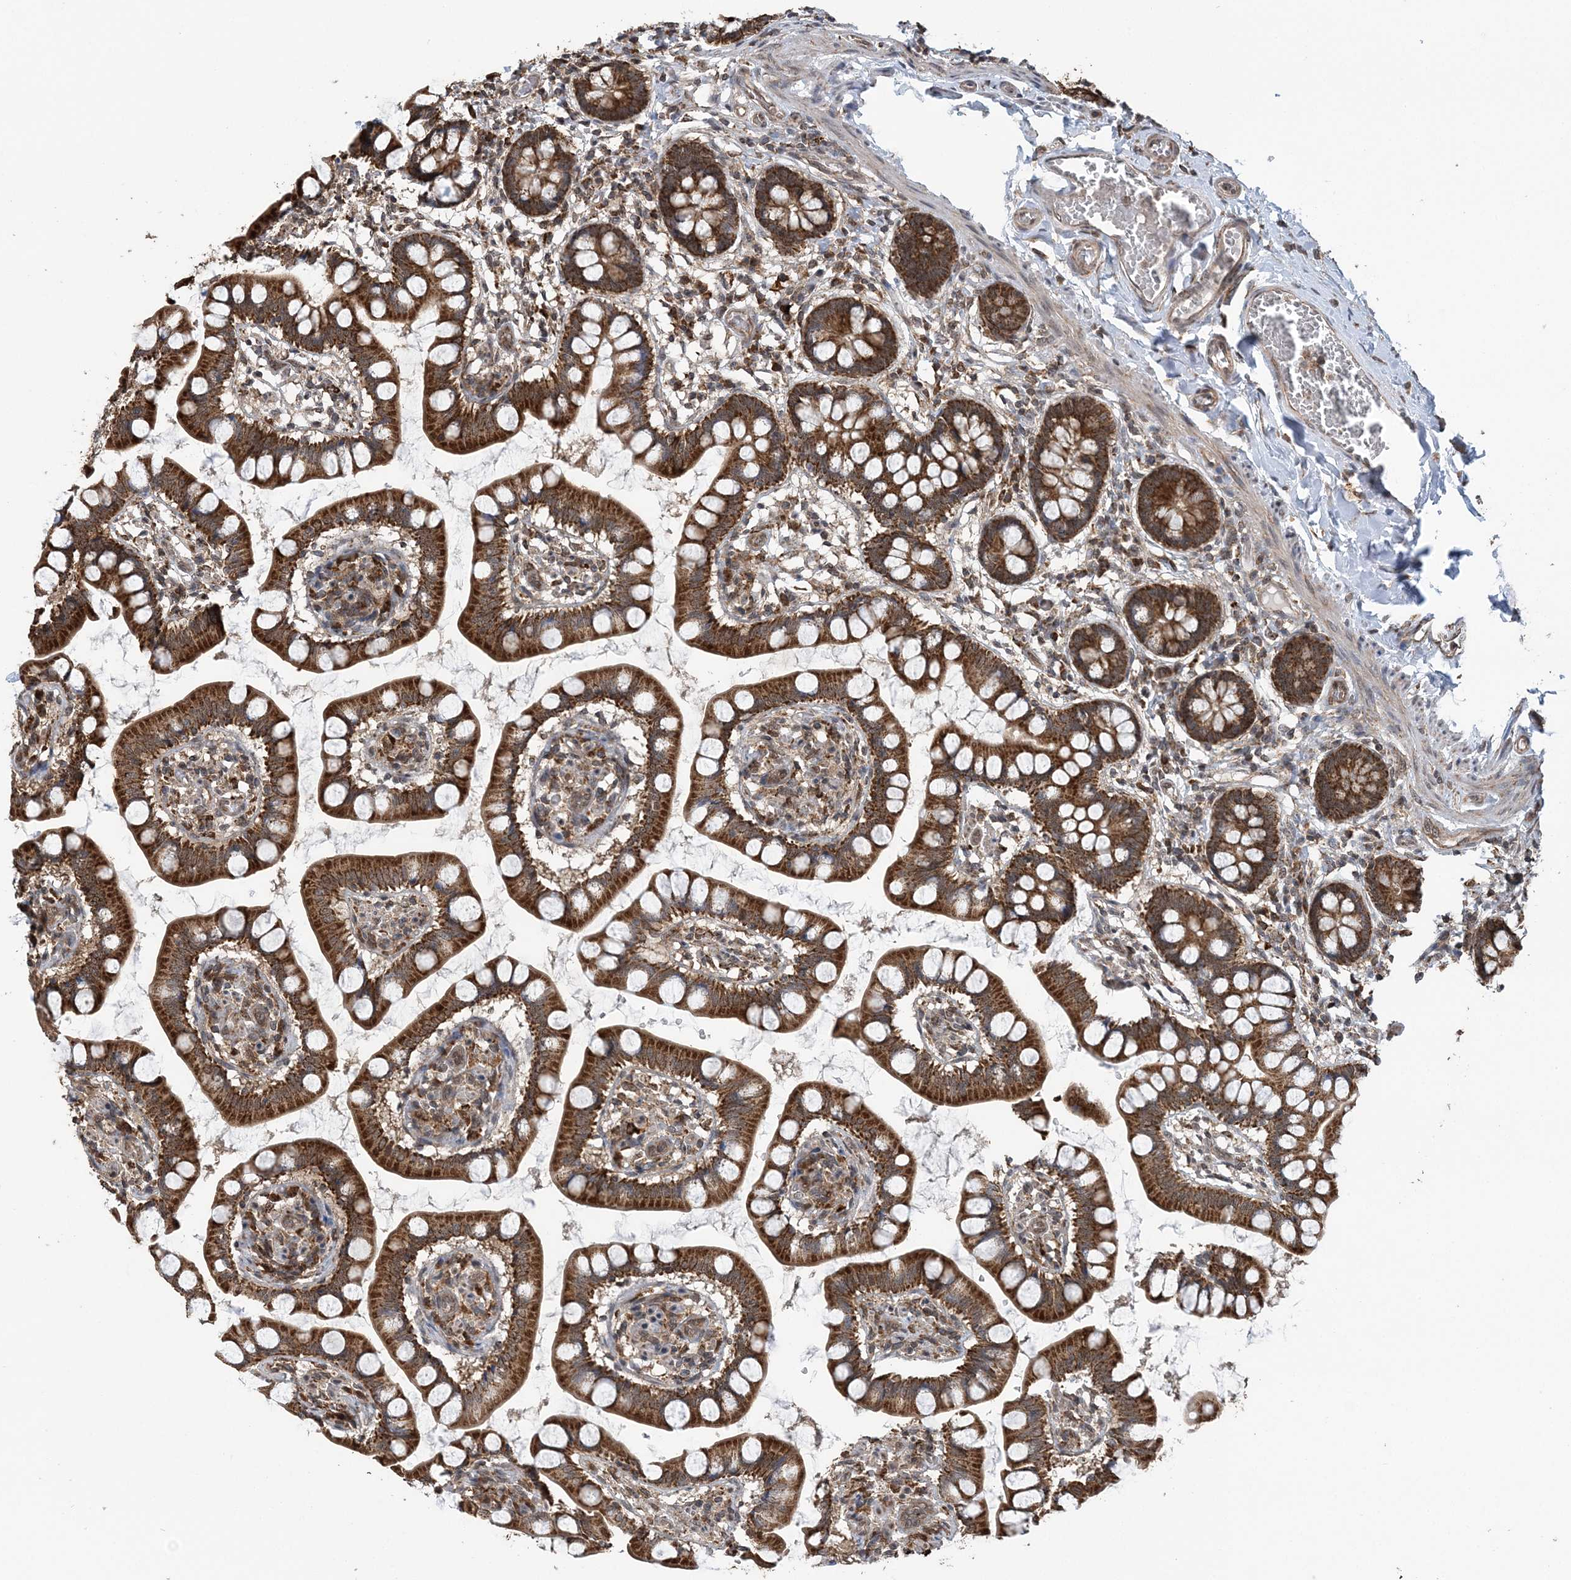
{"staining": {"intensity": "strong", "quantity": ">75%", "location": "cytoplasmic/membranous"}, "tissue": "small intestine", "cell_type": "Glandular cells", "image_type": "normal", "snomed": [{"axis": "morphology", "description": "Normal tissue, NOS"}, {"axis": "topography", "description": "Small intestine"}], "caption": "Immunohistochemical staining of normal small intestine demonstrates high levels of strong cytoplasmic/membranous expression in about >75% of glandular cells. Nuclei are stained in blue.", "gene": "PCBP1", "patient": {"sex": "male", "age": 52}}